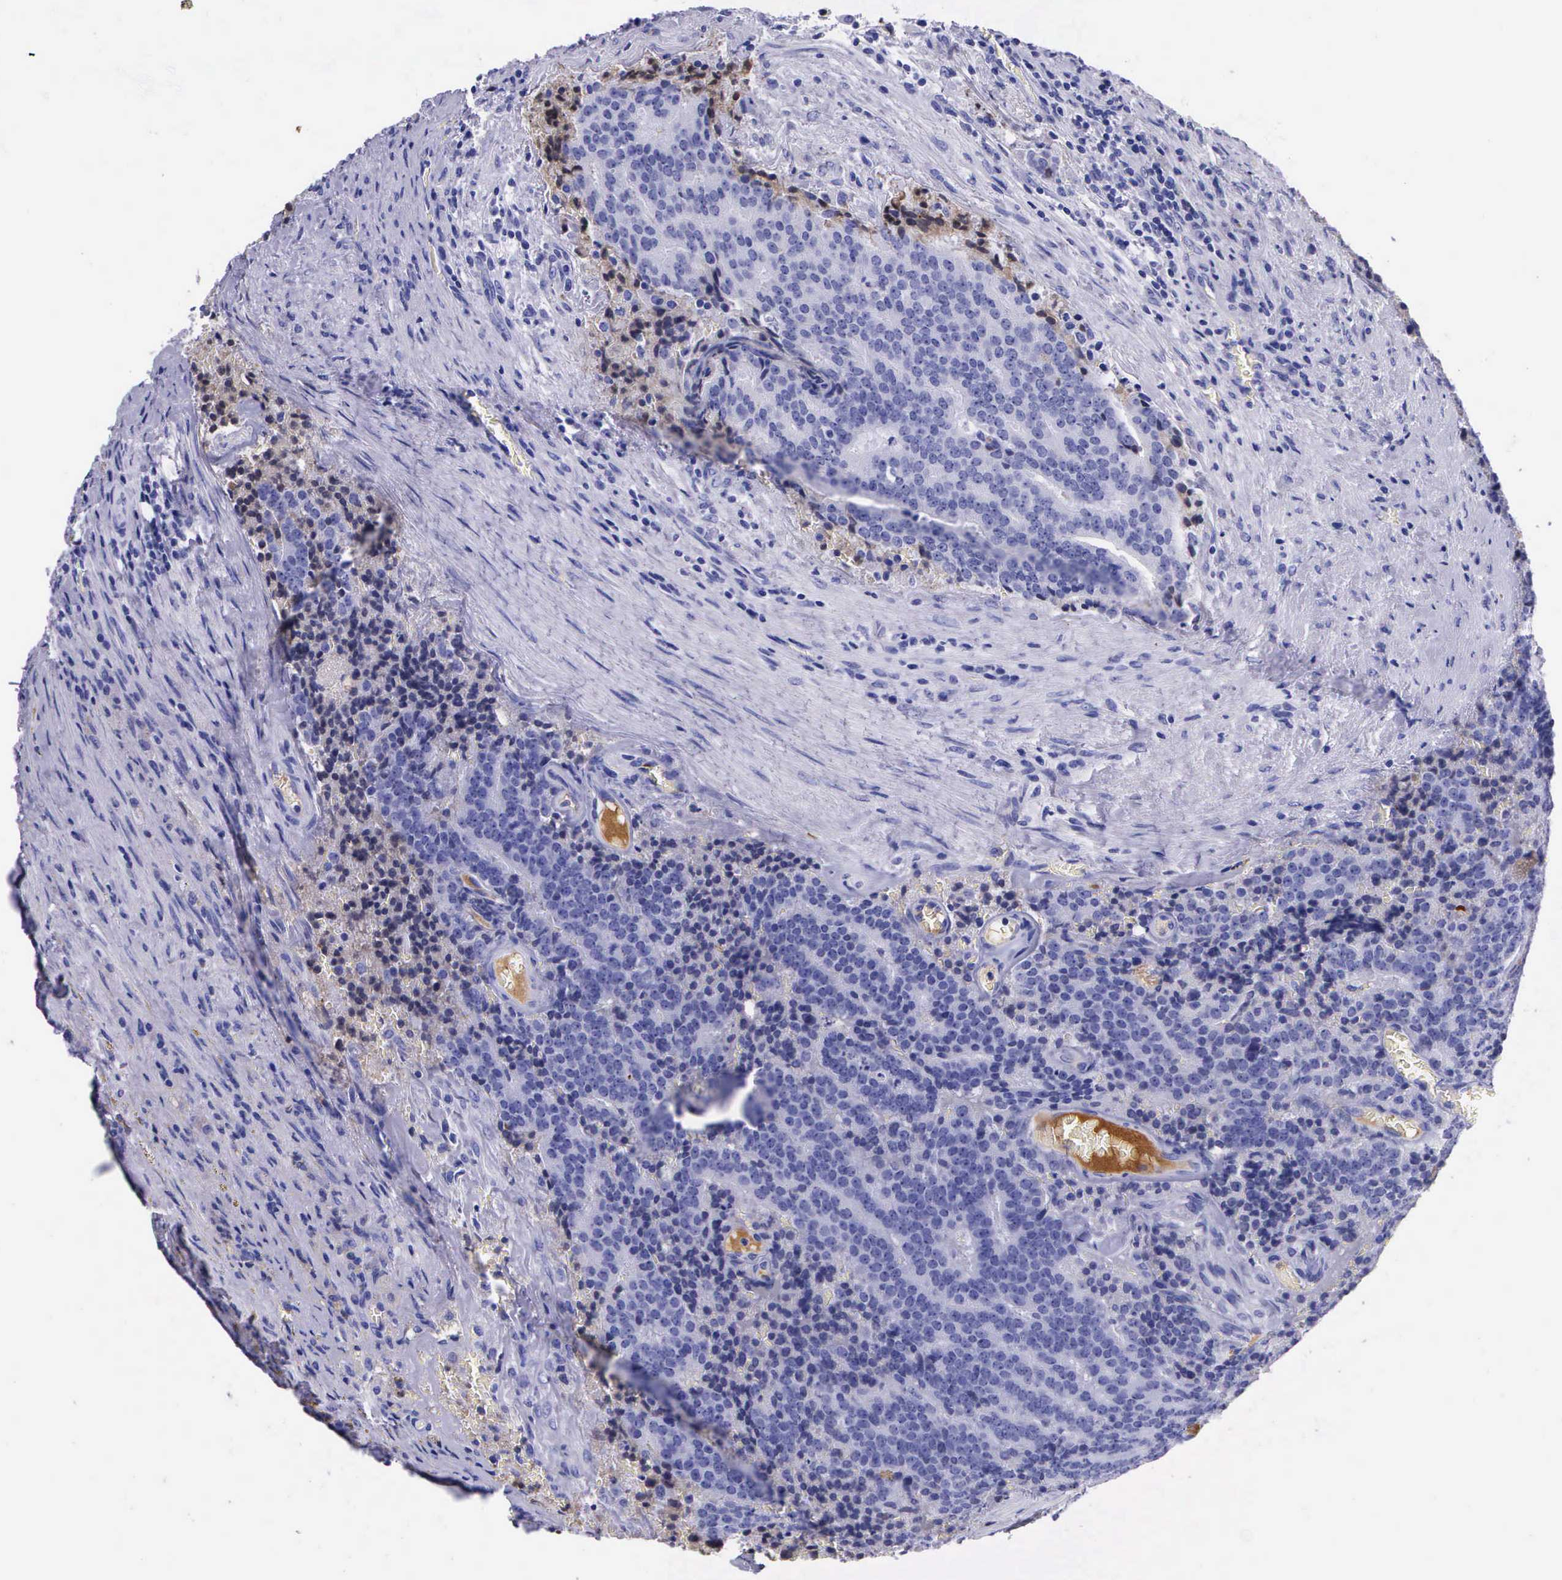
{"staining": {"intensity": "negative", "quantity": "none", "location": "none"}, "tissue": "prostate cancer", "cell_type": "Tumor cells", "image_type": "cancer", "snomed": [{"axis": "morphology", "description": "Adenocarcinoma, Medium grade"}, {"axis": "topography", "description": "Prostate"}], "caption": "Protein analysis of adenocarcinoma (medium-grade) (prostate) exhibits no significant positivity in tumor cells. (DAB (3,3'-diaminobenzidine) immunohistochemistry, high magnification).", "gene": "PLG", "patient": {"sex": "male", "age": 65}}